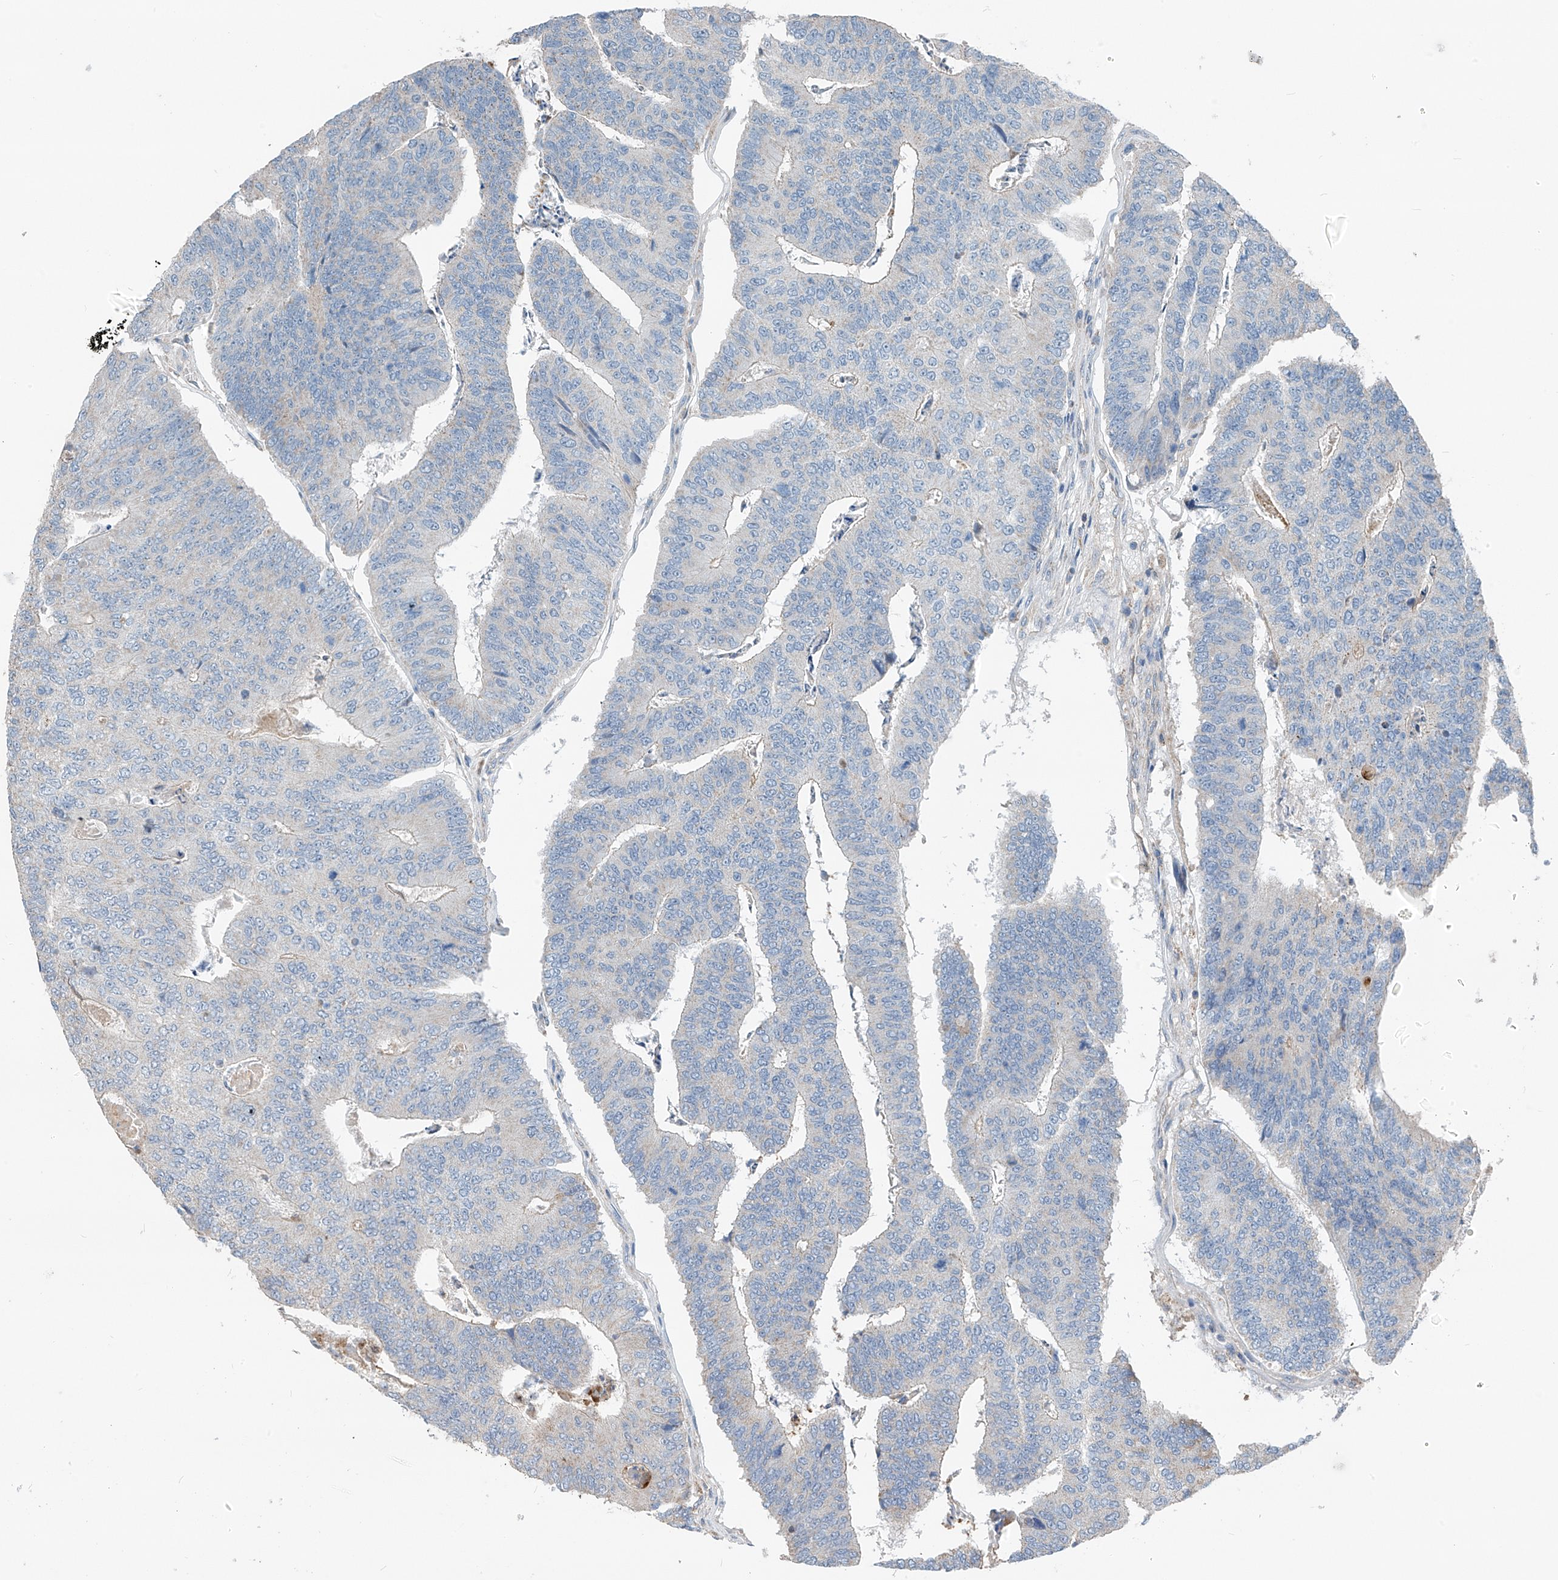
{"staining": {"intensity": "negative", "quantity": "none", "location": "none"}, "tissue": "colorectal cancer", "cell_type": "Tumor cells", "image_type": "cancer", "snomed": [{"axis": "morphology", "description": "Adenocarcinoma, NOS"}, {"axis": "topography", "description": "Colon"}], "caption": "The photomicrograph shows no significant staining in tumor cells of colorectal cancer (adenocarcinoma).", "gene": "SYN3", "patient": {"sex": "female", "age": 67}}